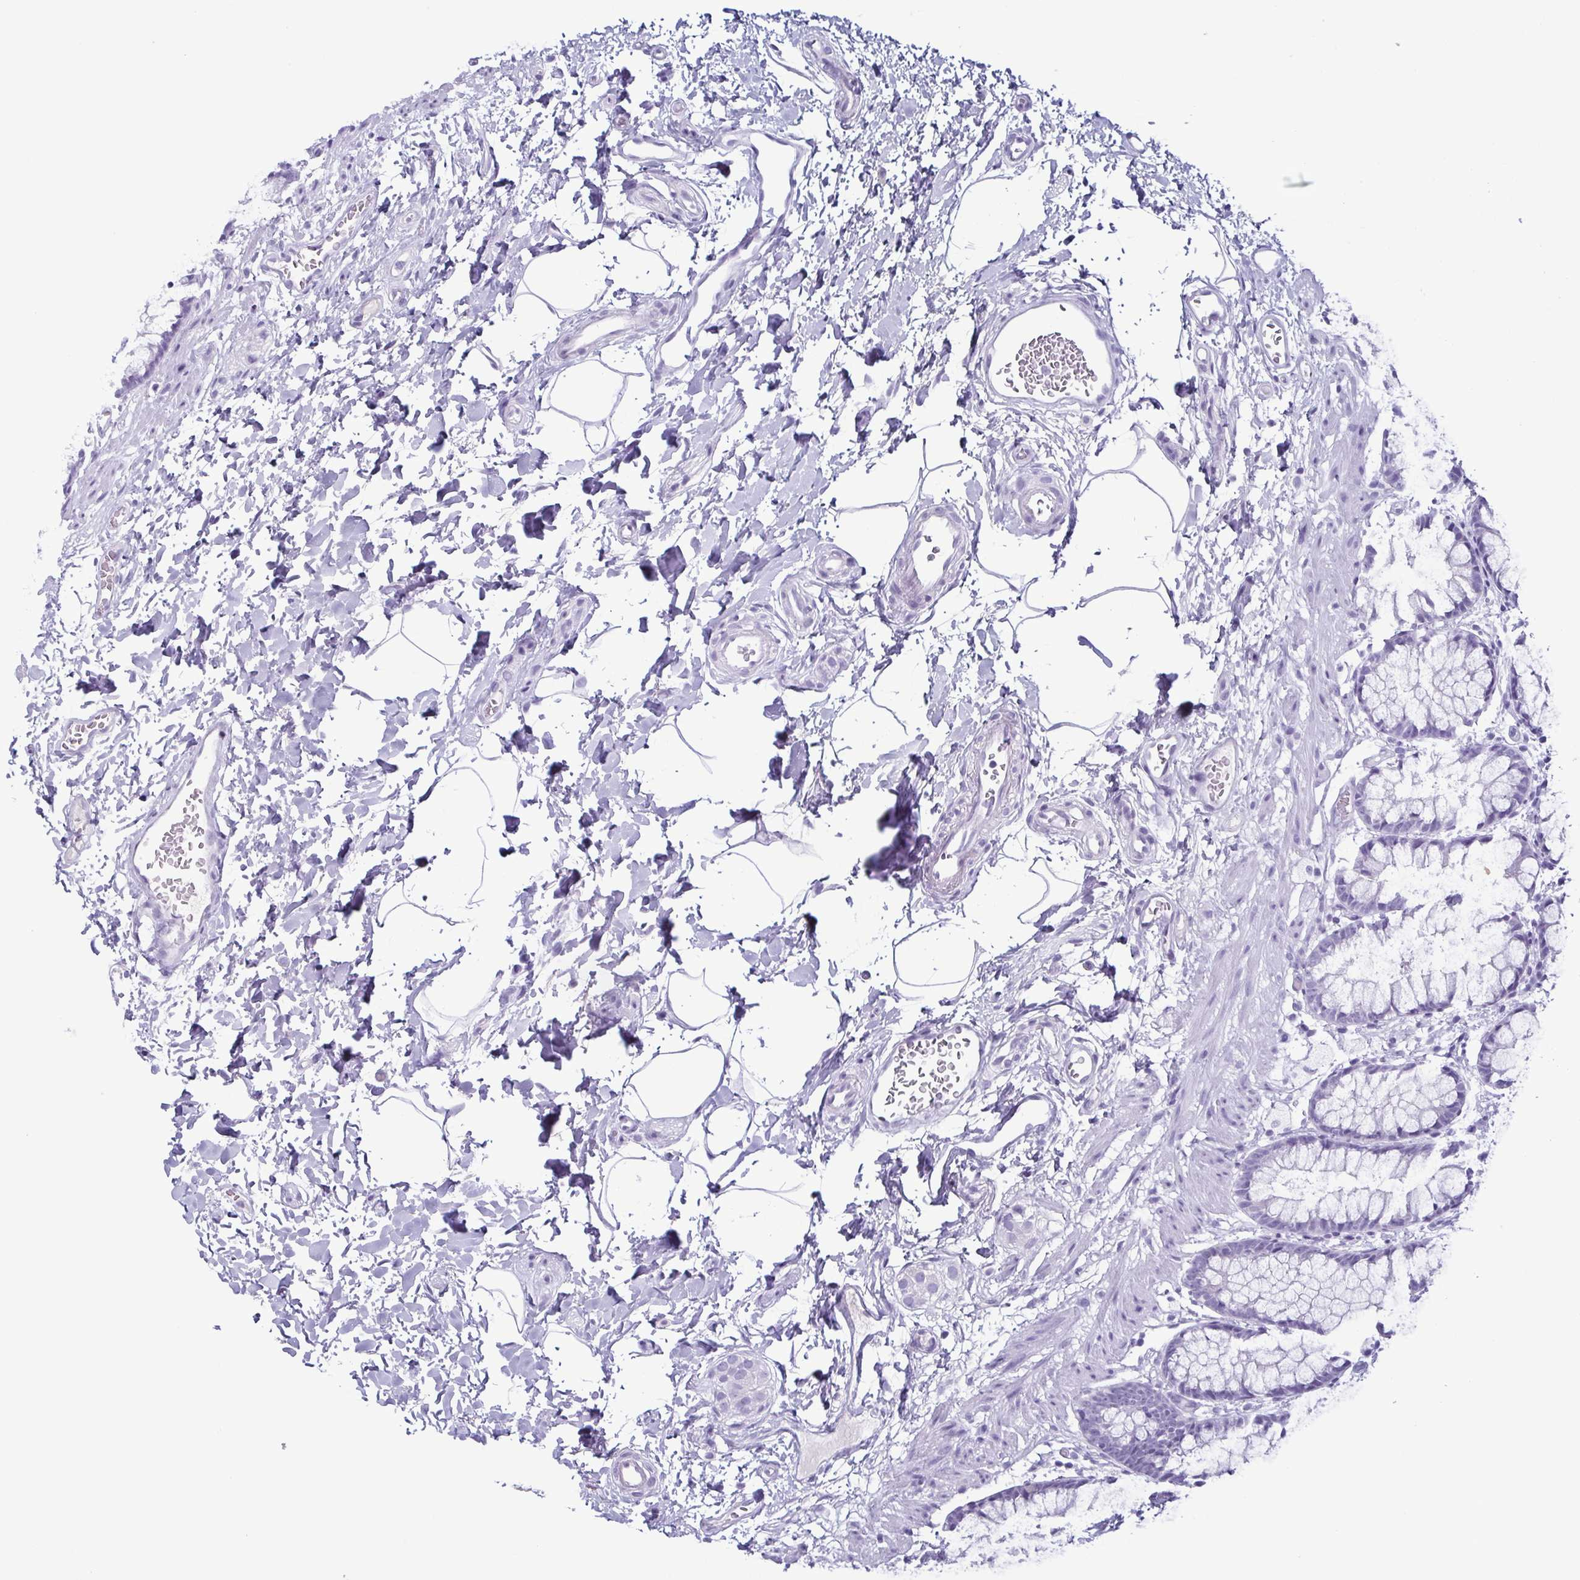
{"staining": {"intensity": "weak", "quantity": "<25%", "location": "cytoplasmic/membranous"}, "tissue": "rectum", "cell_type": "Glandular cells", "image_type": "normal", "snomed": [{"axis": "morphology", "description": "Normal tissue, NOS"}, {"axis": "topography", "description": "Rectum"}], "caption": "The micrograph demonstrates no significant expression in glandular cells of rectum.", "gene": "KRT10", "patient": {"sex": "female", "age": 62}}